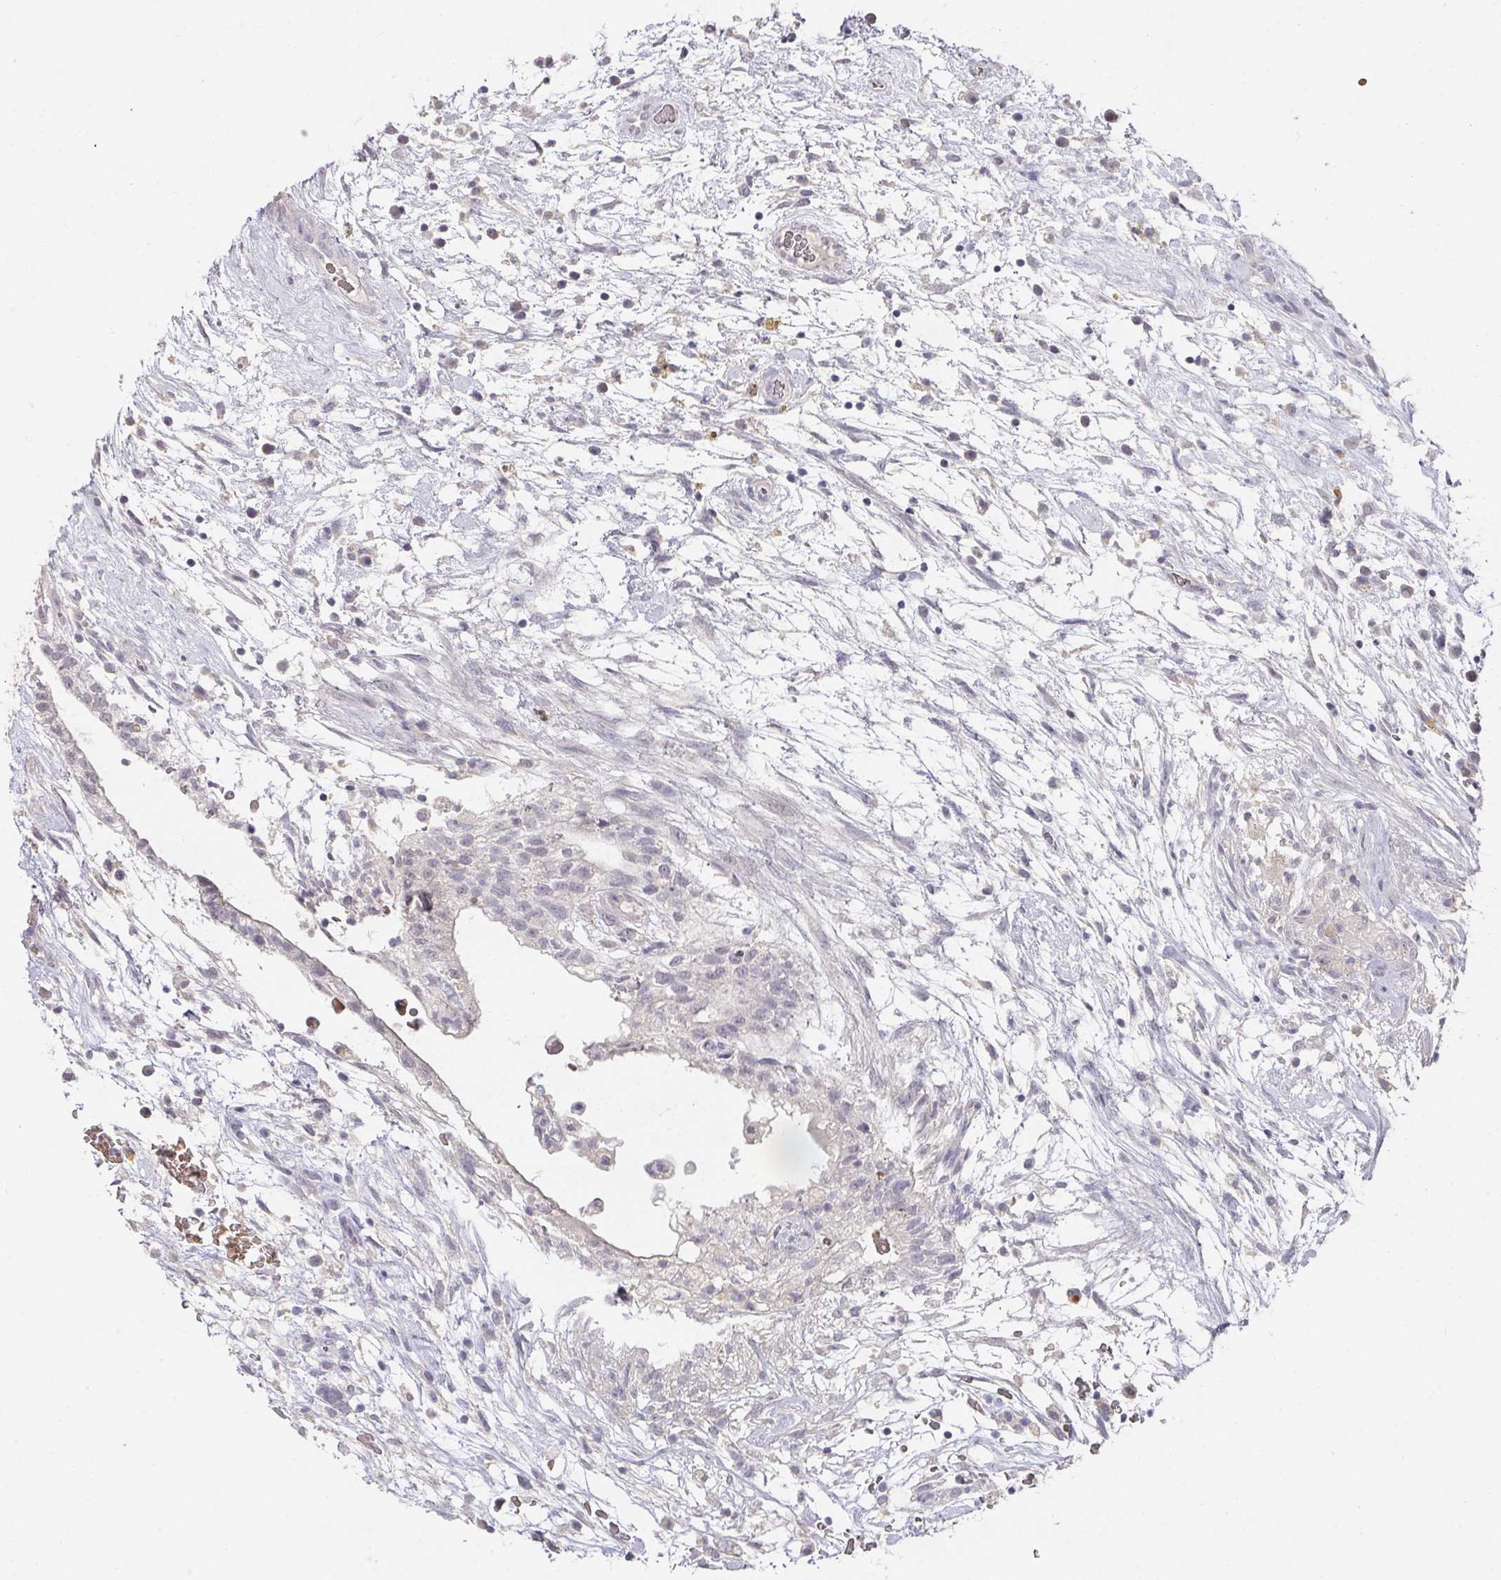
{"staining": {"intensity": "negative", "quantity": "none", "location": "none"}, "tissue": "testis cancer", "cell_type": "Tumor cells", "image_type": "cancer", "snomed": [{"axis": "morphology", "description": "Carcinoma, Embryonal, NOS"}, {"axis": "topography", "description": "Testis"}], "caption": "Protein analysis of embryonal carcinoma (testis) displays no significant positivity in tumor cells.", "gene": "FOXN4", "patient": {"sex": "male", "age": 32}}